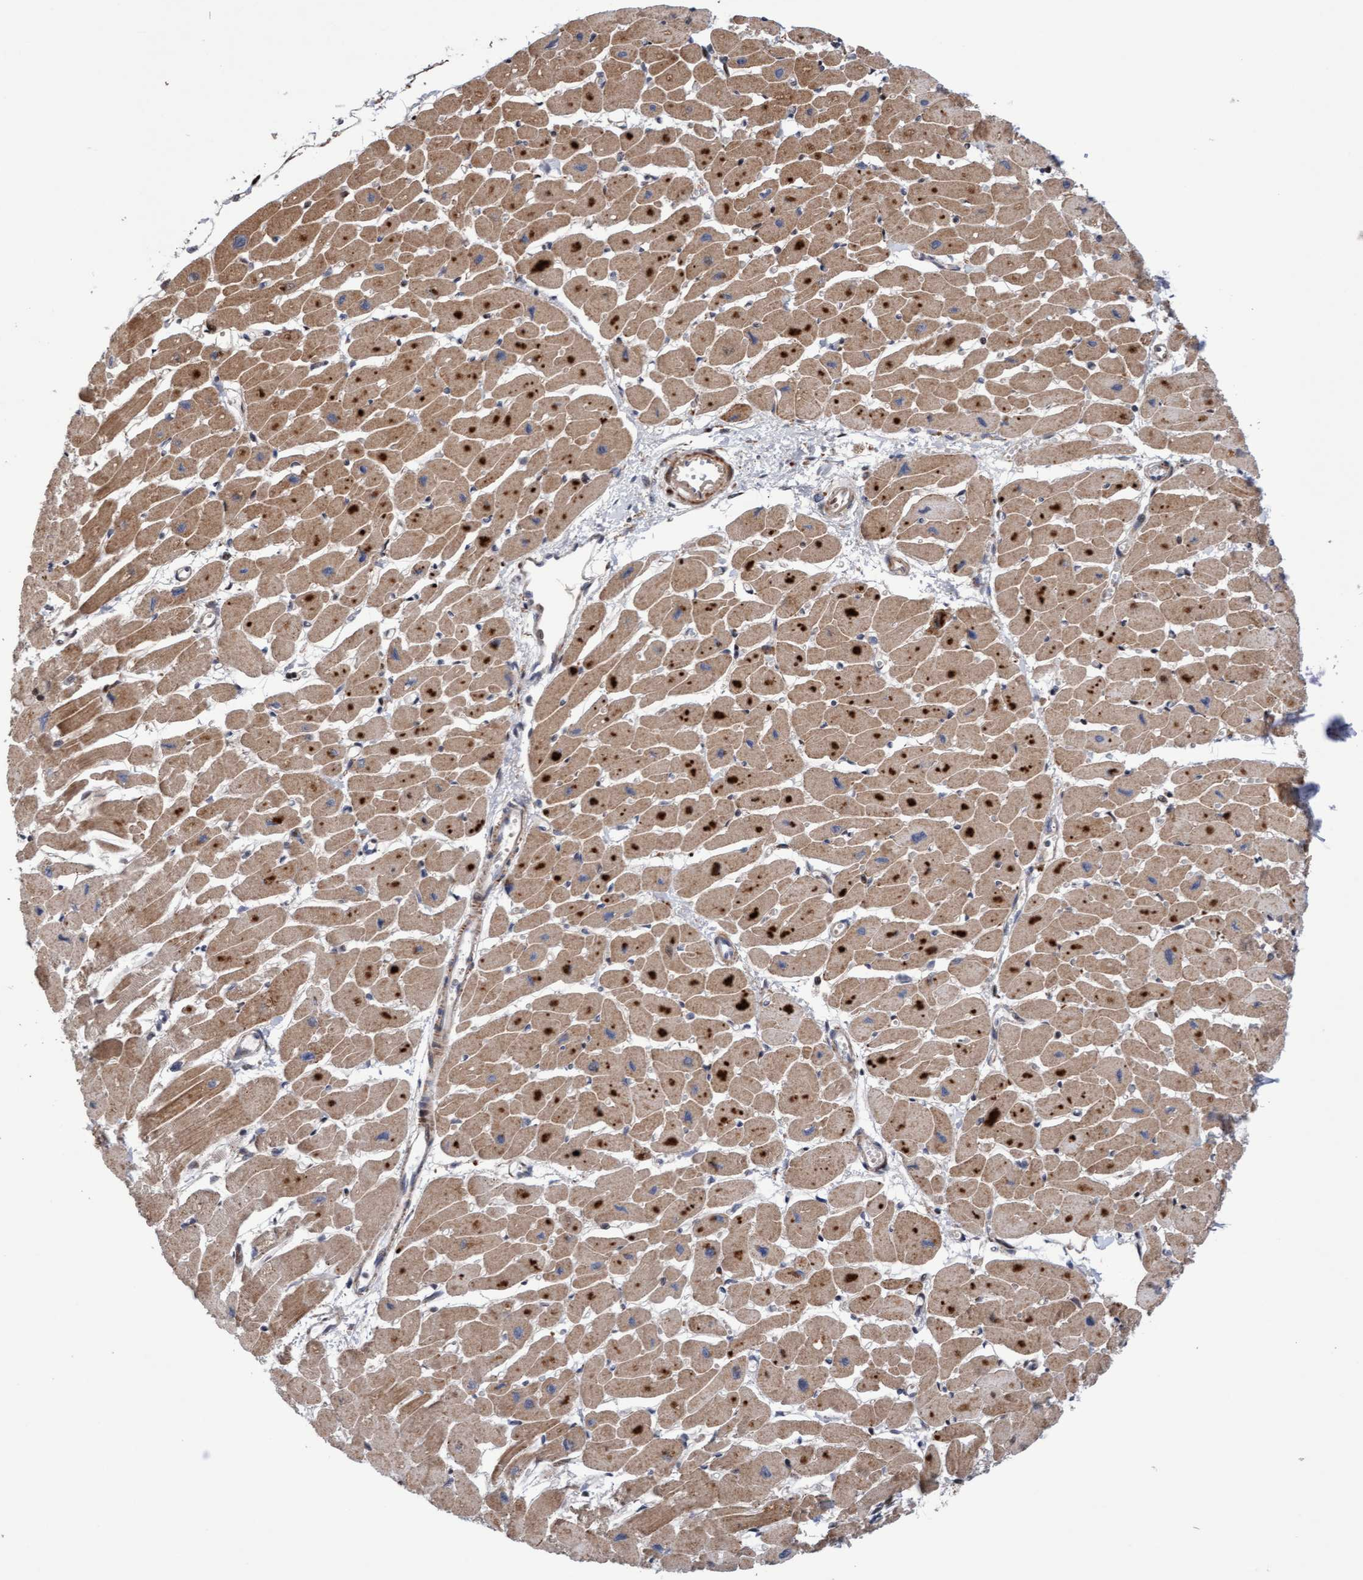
{"staining": {"intensity": "strong", "quantity": ">75%", "location": "cytoplasmic/membranous"}, "tissue": "heart muscle", "cell_type": "Cardiomyocytes", "image_type": "normal", "snomed": [{"axis": "morphology", "description": "Normal tissue, NOS"}, {"axis": "topography", "description": "Heart"}], "caption": "Protein staining by IHC exhibits strong cytoplasmic/membranous positivity in approximately >75% of cardiomyocytes in benign heart muscle. Immunohistochemistry (ihc) stains the protein in brown and the nuclei are stained blue.", "gene": "PECR", "patient": {"sex": "female", "age": 54}}